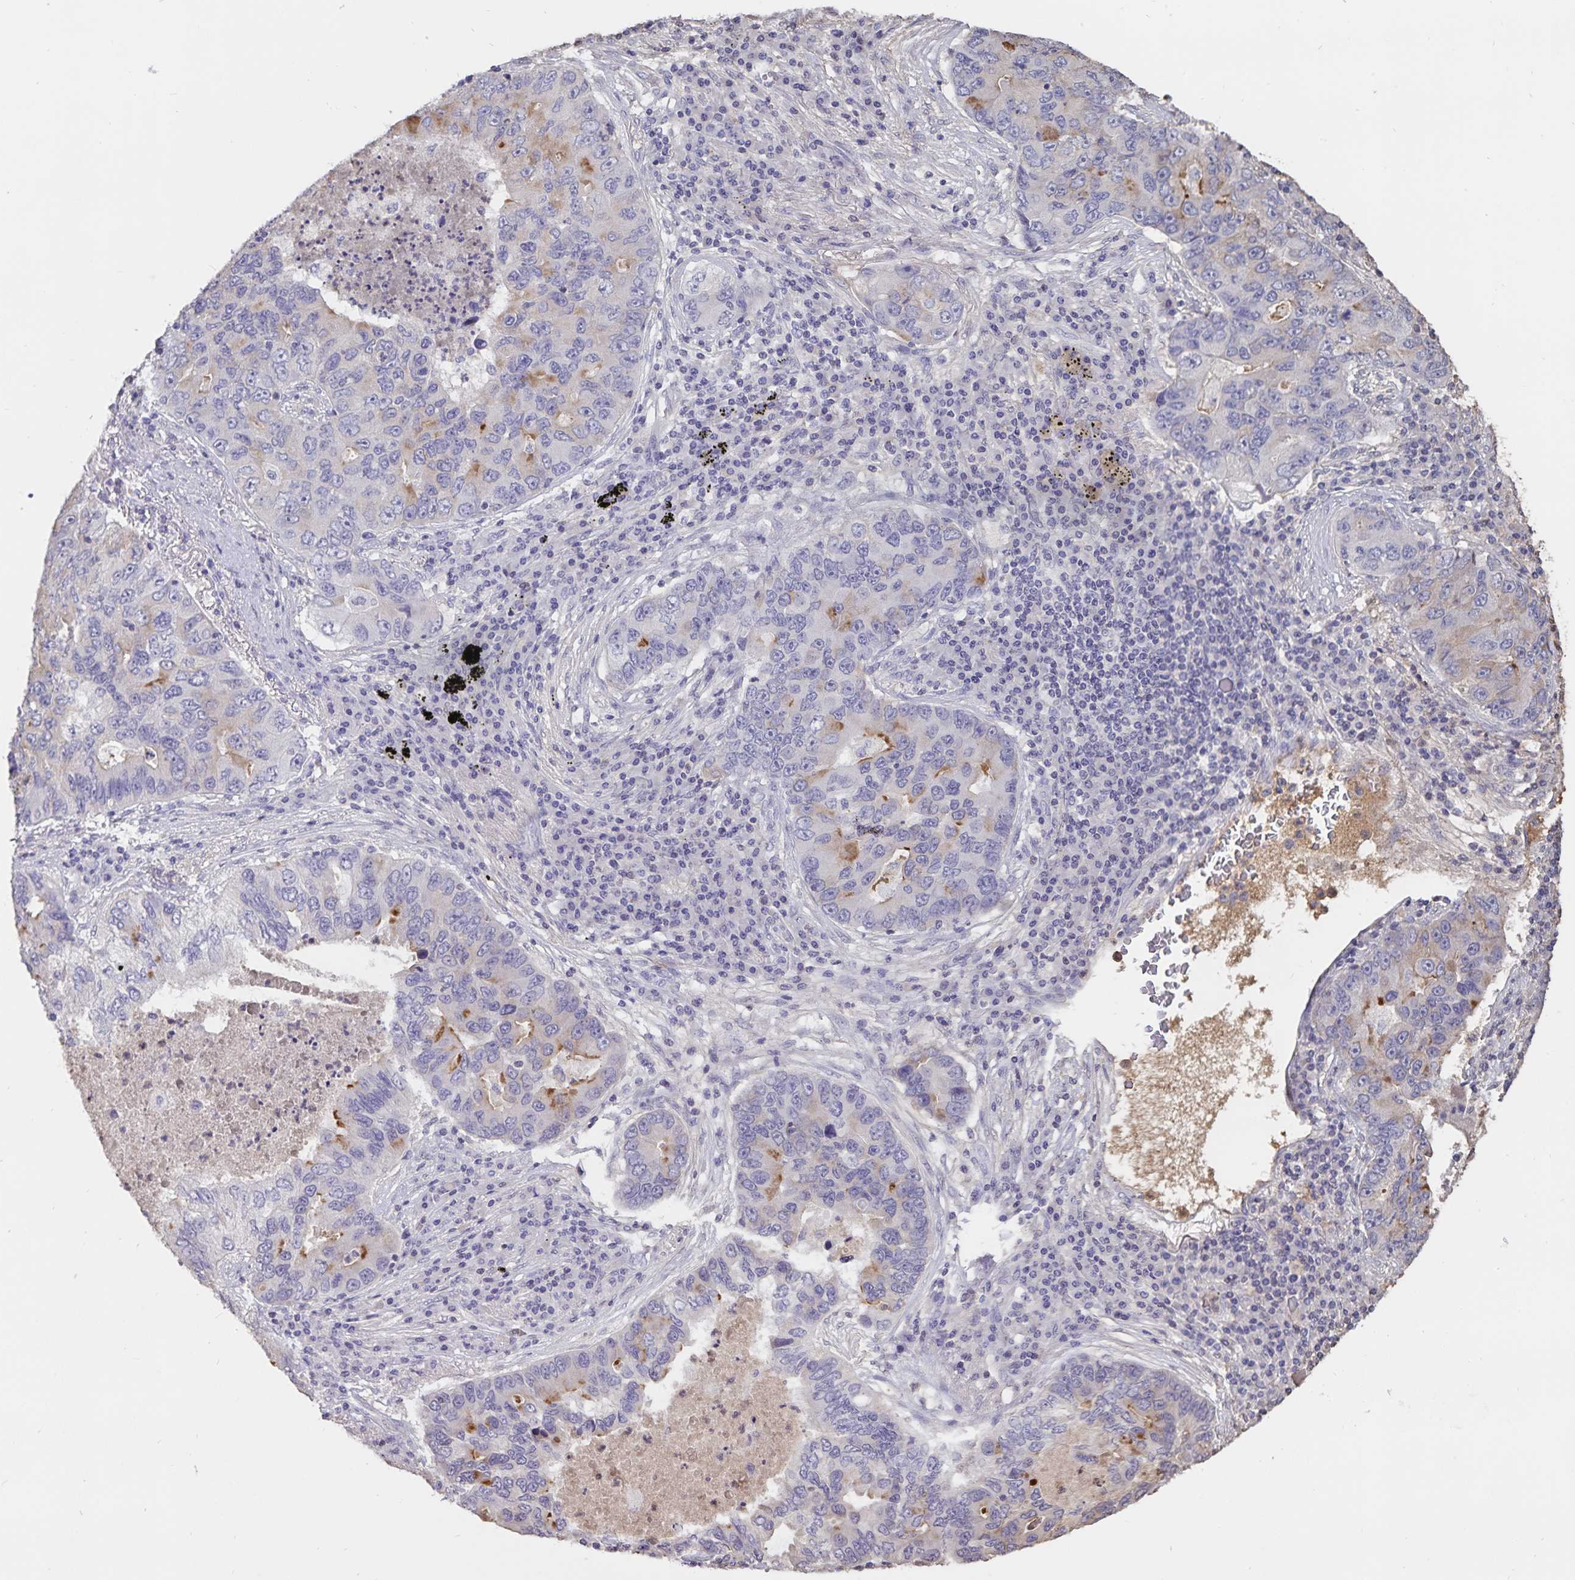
{"staining": {"intensity": "moderate", "quantity": "<25%", "location": "cytoplasmic/membranous"}, "tissue": "lung cancer", "cell_type": "Tumor cells", "image_type": "cancer", "snomed": [{"axis": "morphology", "description": "Adenocarcinoma, NOS"}, {"axis": "morphology", "description": "Adenocarcinoma, metastatic, NOS"}, {"axis": "topography", "description": "Lymph node"}, {"axis": "topography", "description": "Lung"}], "caption": "Immunohistochemical staining of metastatic adenocarcinoma (lung) shows low levels of moderate cytoplasmic/membranous protein staining in approximately <25% of tumor cells. (brown staining indicates protein expression, while blue staining denotes nuclei).", "gene": "FGG", "patient": {"sex": "female", "age": 54}}